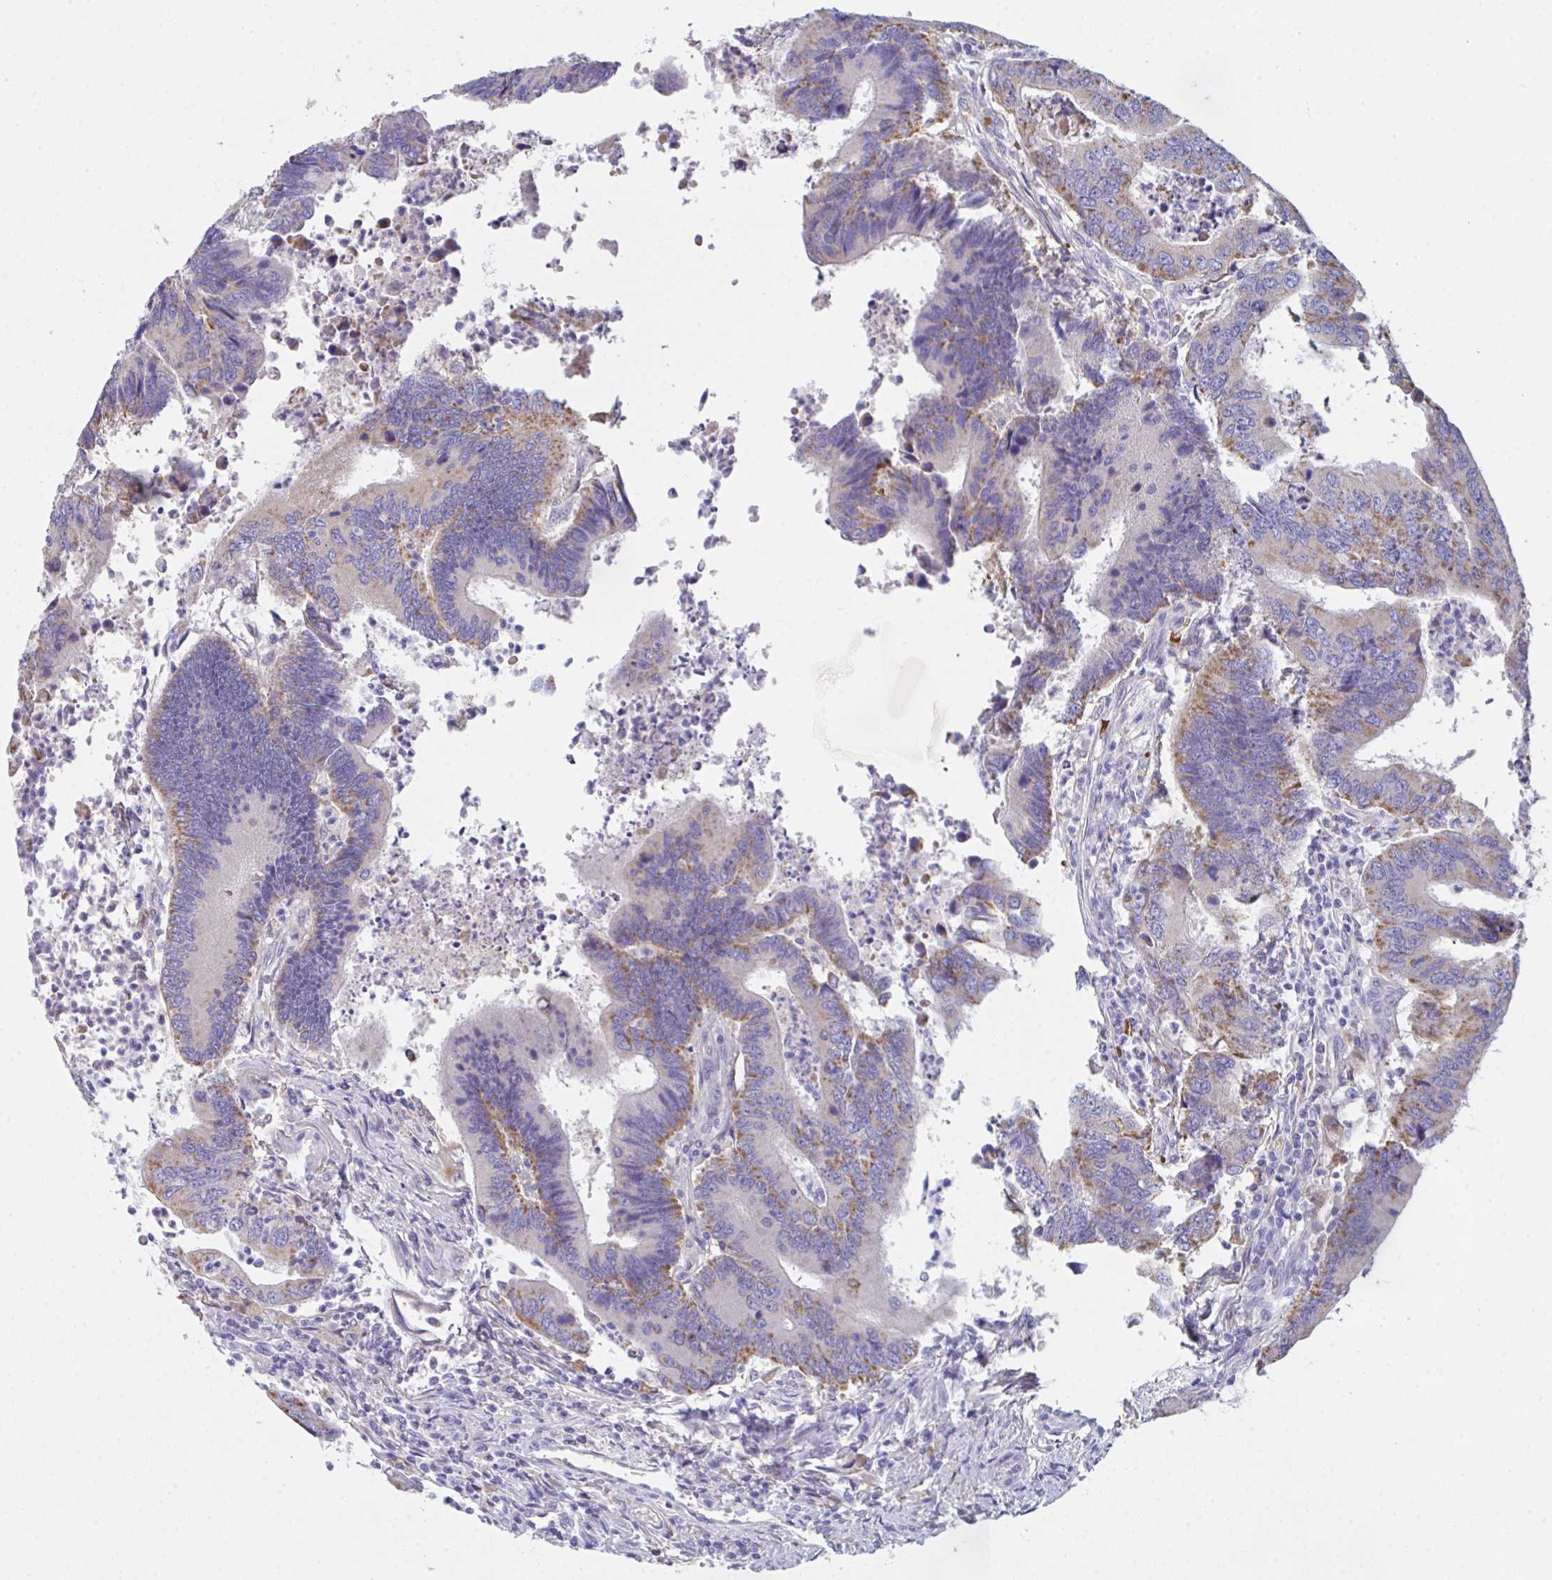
{"staining": {"intensity": "moderate", "quantity": "25%-75%", "location": "cytoplasmic/membranous"}, "tissue": "colorectal cancer", "cell_type": "Tumor cells", "image_type": "cancer", "snomed": [{"axis": "morphology", "description": "Adenocarcinoma, NOS"}, {"axis": "topography", "description": "Colon"}], "caption": "IHC micrograph of human colorectal cancer stained for a protein (brown), which reveals medium levels of moderate cytoplasmic/membranous staining in approximately 25%-75% of tumor cells.", "gene": "TFAP2C", "patient": {"sex": "female", "age": 67}}